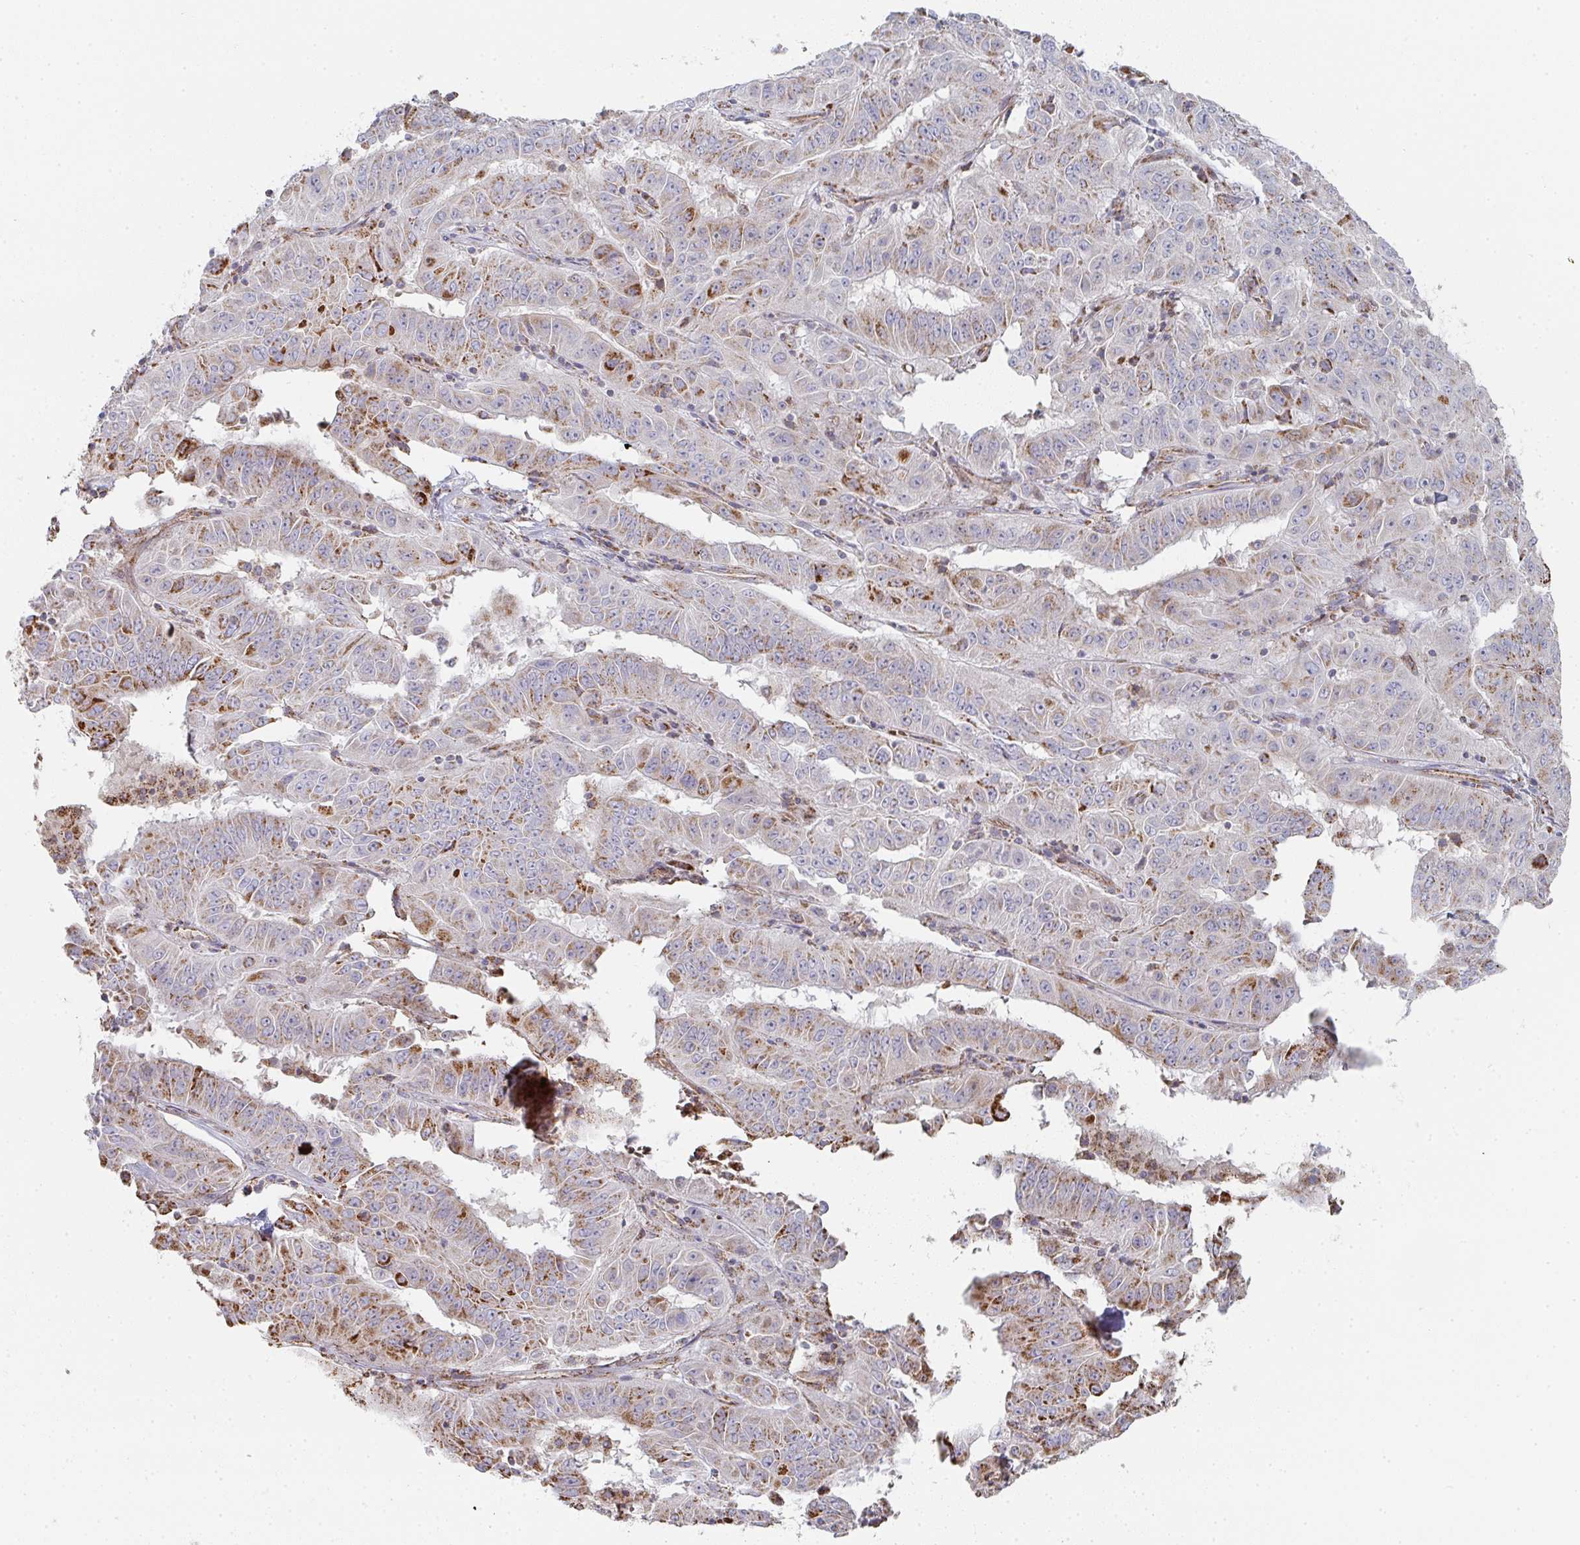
{"staining": {"intensity": "moderate", "quantity": "25%-75%", "location": "cytoplasmic/membranous"}, "tissue": "pancreatic cancer", "cell_type": "Tumor cells", "image_type": "cancer", "snomed": [{"axis": "morphology", "description": "Adenocarcinoma, NOS"}, {"axis": "topography", "description": "Pancreas"}], "caption": "Immunohistochemistry (IHC) histopathology image of neoplastic tissue: human pancreatic cancer stained using IHC reveals medium levels of moderate protein expression localized specifically in the cytoplasmic/membranous of tumor cells, appearing as a cytoplasmic/membranous brown color.", "gene": "ZNF526", "patient": {"sex": "male", "age": 63}}